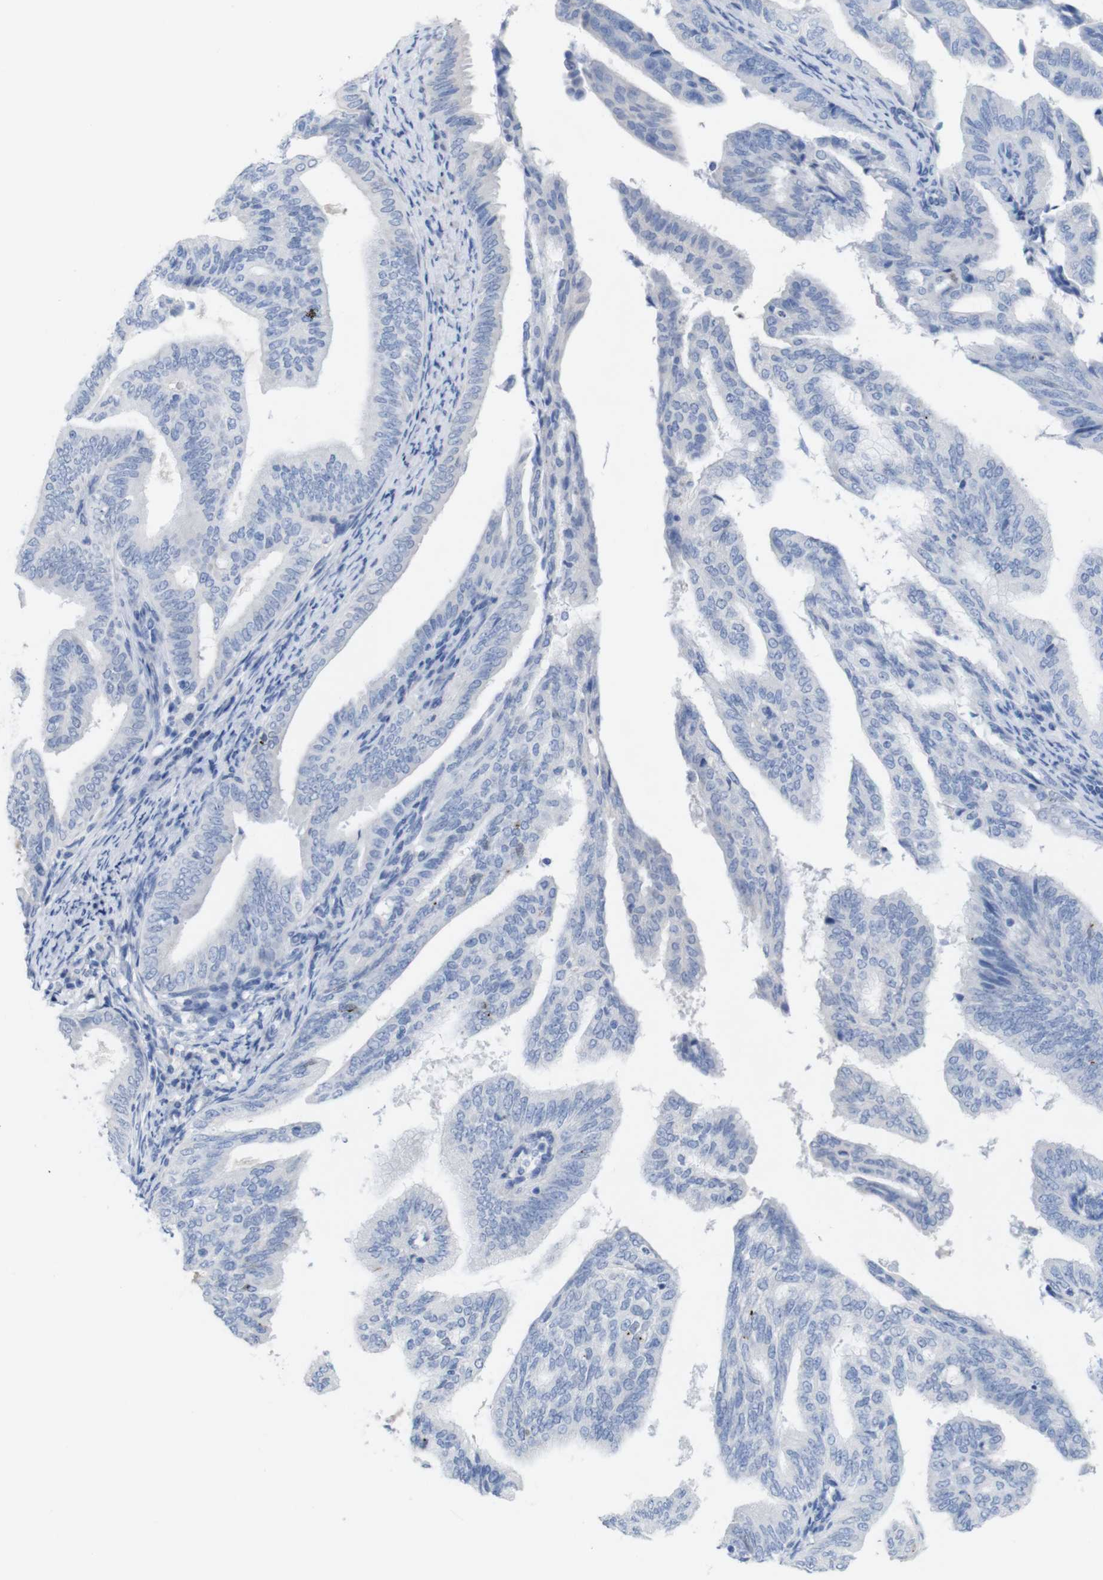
{"staining": {"intensity": "negative", "quantity": "none", "location": "none"}, "tissue": "endometrial cancer", "cell_type": "Tumor cells", "image_type": "cancer", "snomed": [{"axis": "morphology", "description": "Adenocarcinoma, NOS"}, {"axis": "topography", "description": "Endometrium"}], "caption": "The micrograph shows no significant positivity in tumor cells of endometrial adenocarcinoma. (DAB immunohistochemistry, high magnification).", "gene": "PNMA1", "patient": {"sex": "female", "age": 58}}